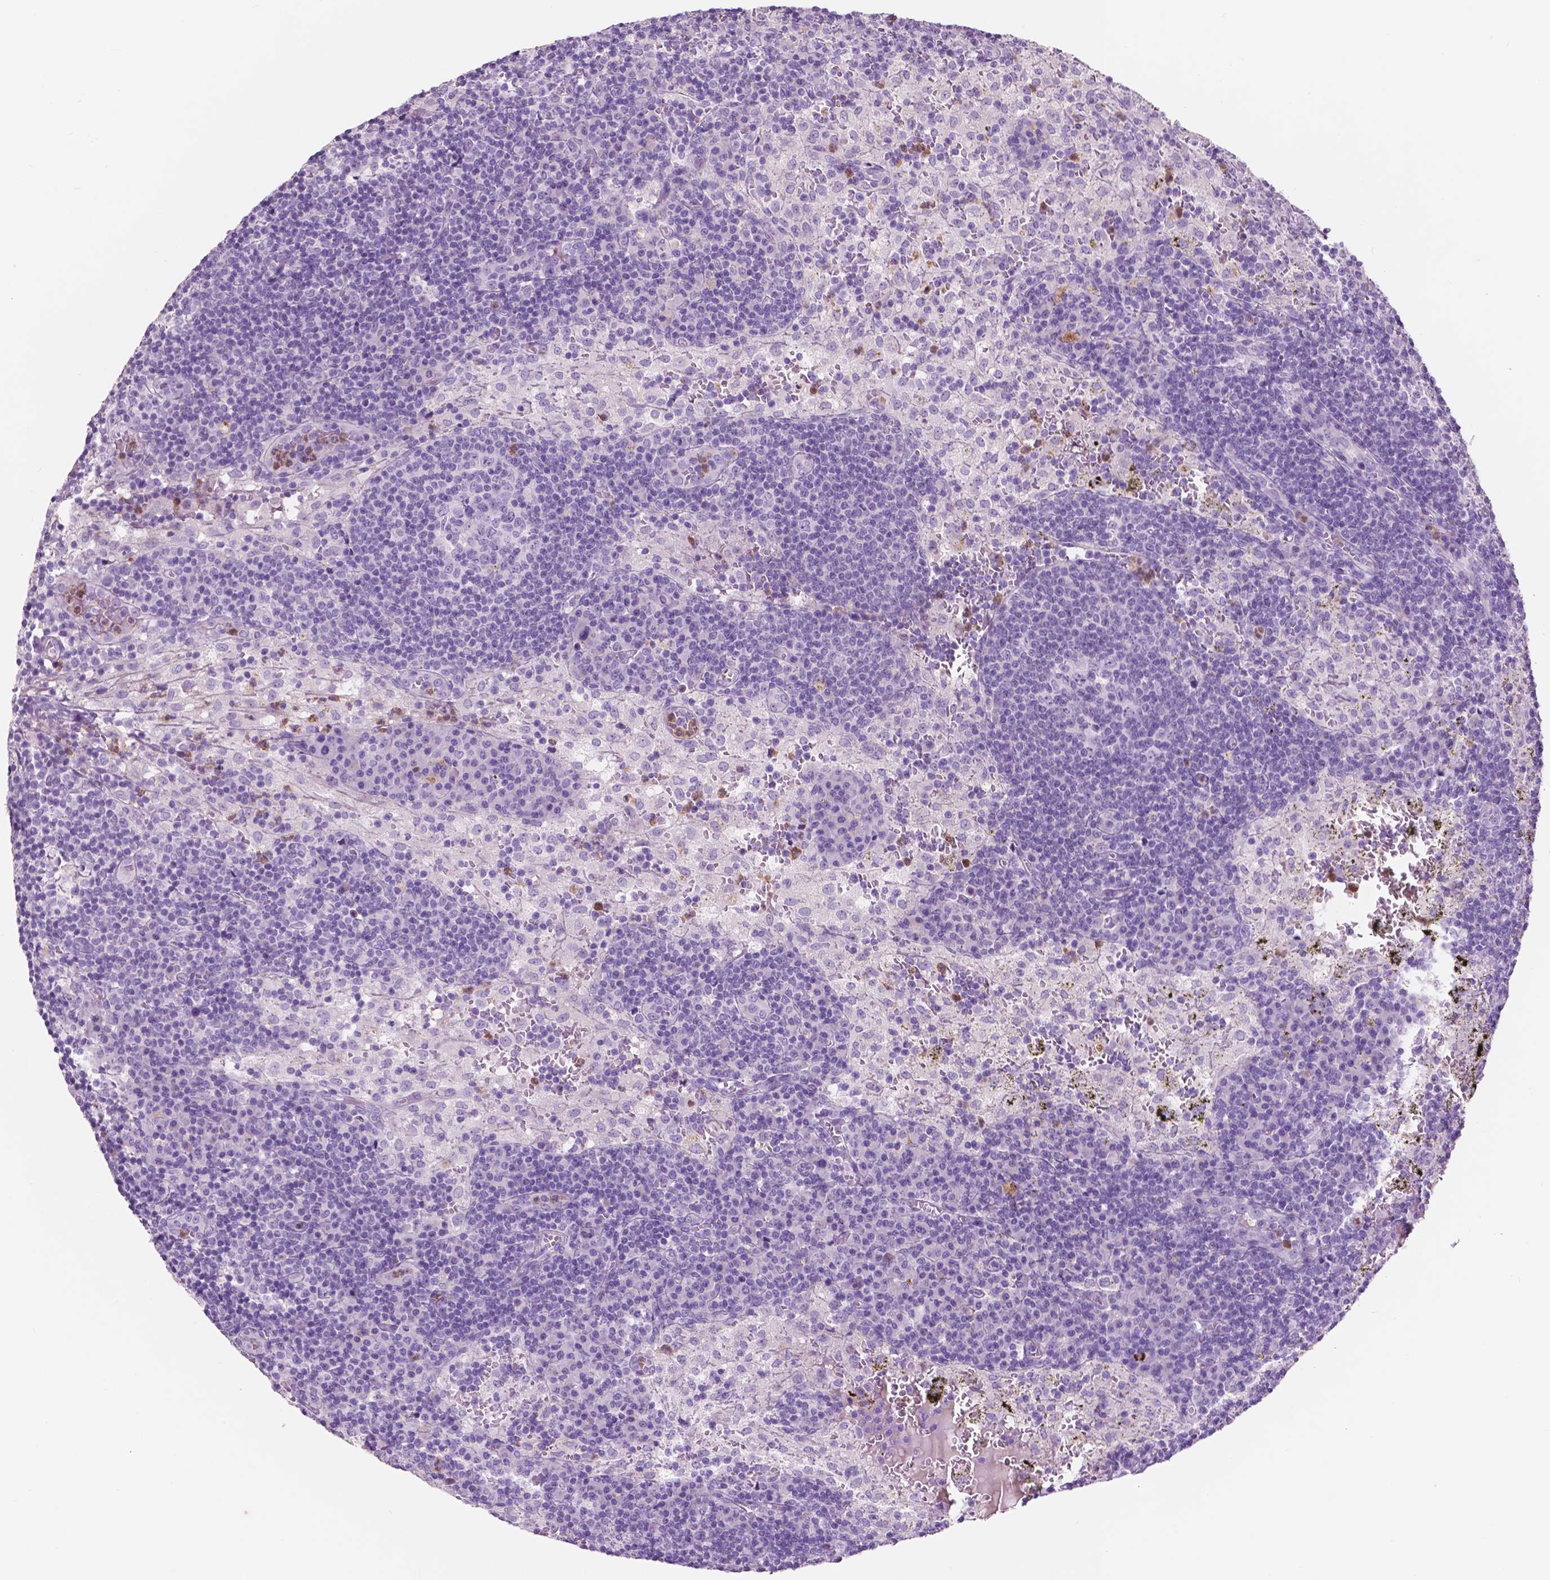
{"staining": {"intensity": "negative", "quantity": "none", "location": "none"}, "tissue": "lymph node", "cell_type": "Germinal center cells", "image_type": "normal", "snomed": [{"axis": "morphology", "description": "Normal tissue, NOS"}, {"axis": "topography", "description": "Lymph node"}], "caption": "This is a photomicrograph of IHC staining of benign lymph node, which shows no expression in germinal center cells.", "gene": "CUZD1", "patient": {"sex": "male", "age": 62}}